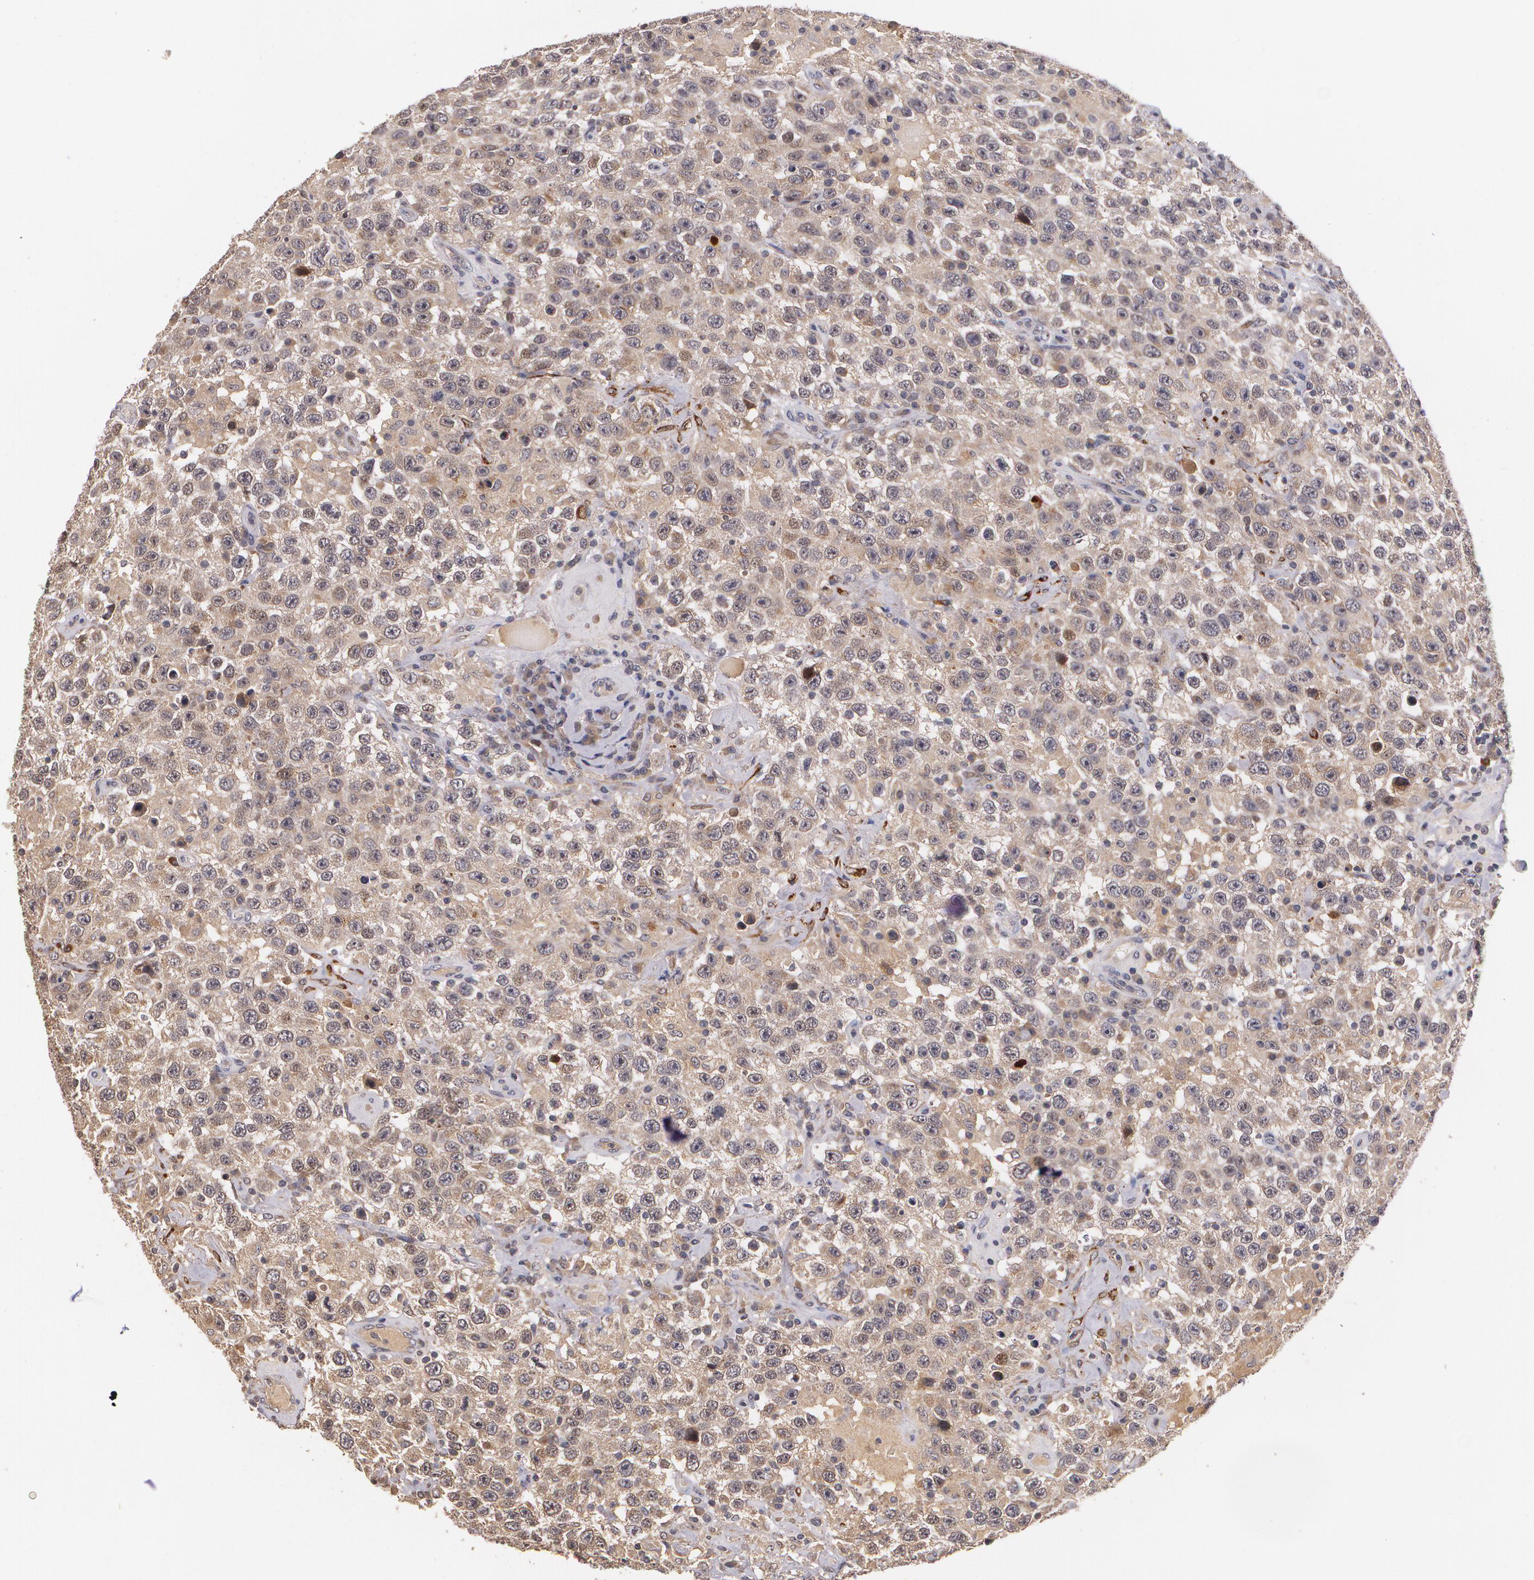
{"staining": {"intensity": "moderate", "quantity": ">75%", "location": "cytoplasmic/membranous"}, "tissue": "testis cancer", "cell_type": "Tumor cells", "image_type": "cancer", "snomed": [{"axis": "morphology", "description": "Seminoma, NOS"}, {"axis": "topography", "description": "Testis"}], "caption": "Testis cancer (seminoma) stained with DAB (3,3'-diaminobenzidine) immunohistochemistry (IHC) demonstrates medium levels of moderate cytoplasmic/membranous positivity in approximately >75% of tumor cells.", "gene": "IFNGR2", "patient": {"sex": "male", "age": 41}}